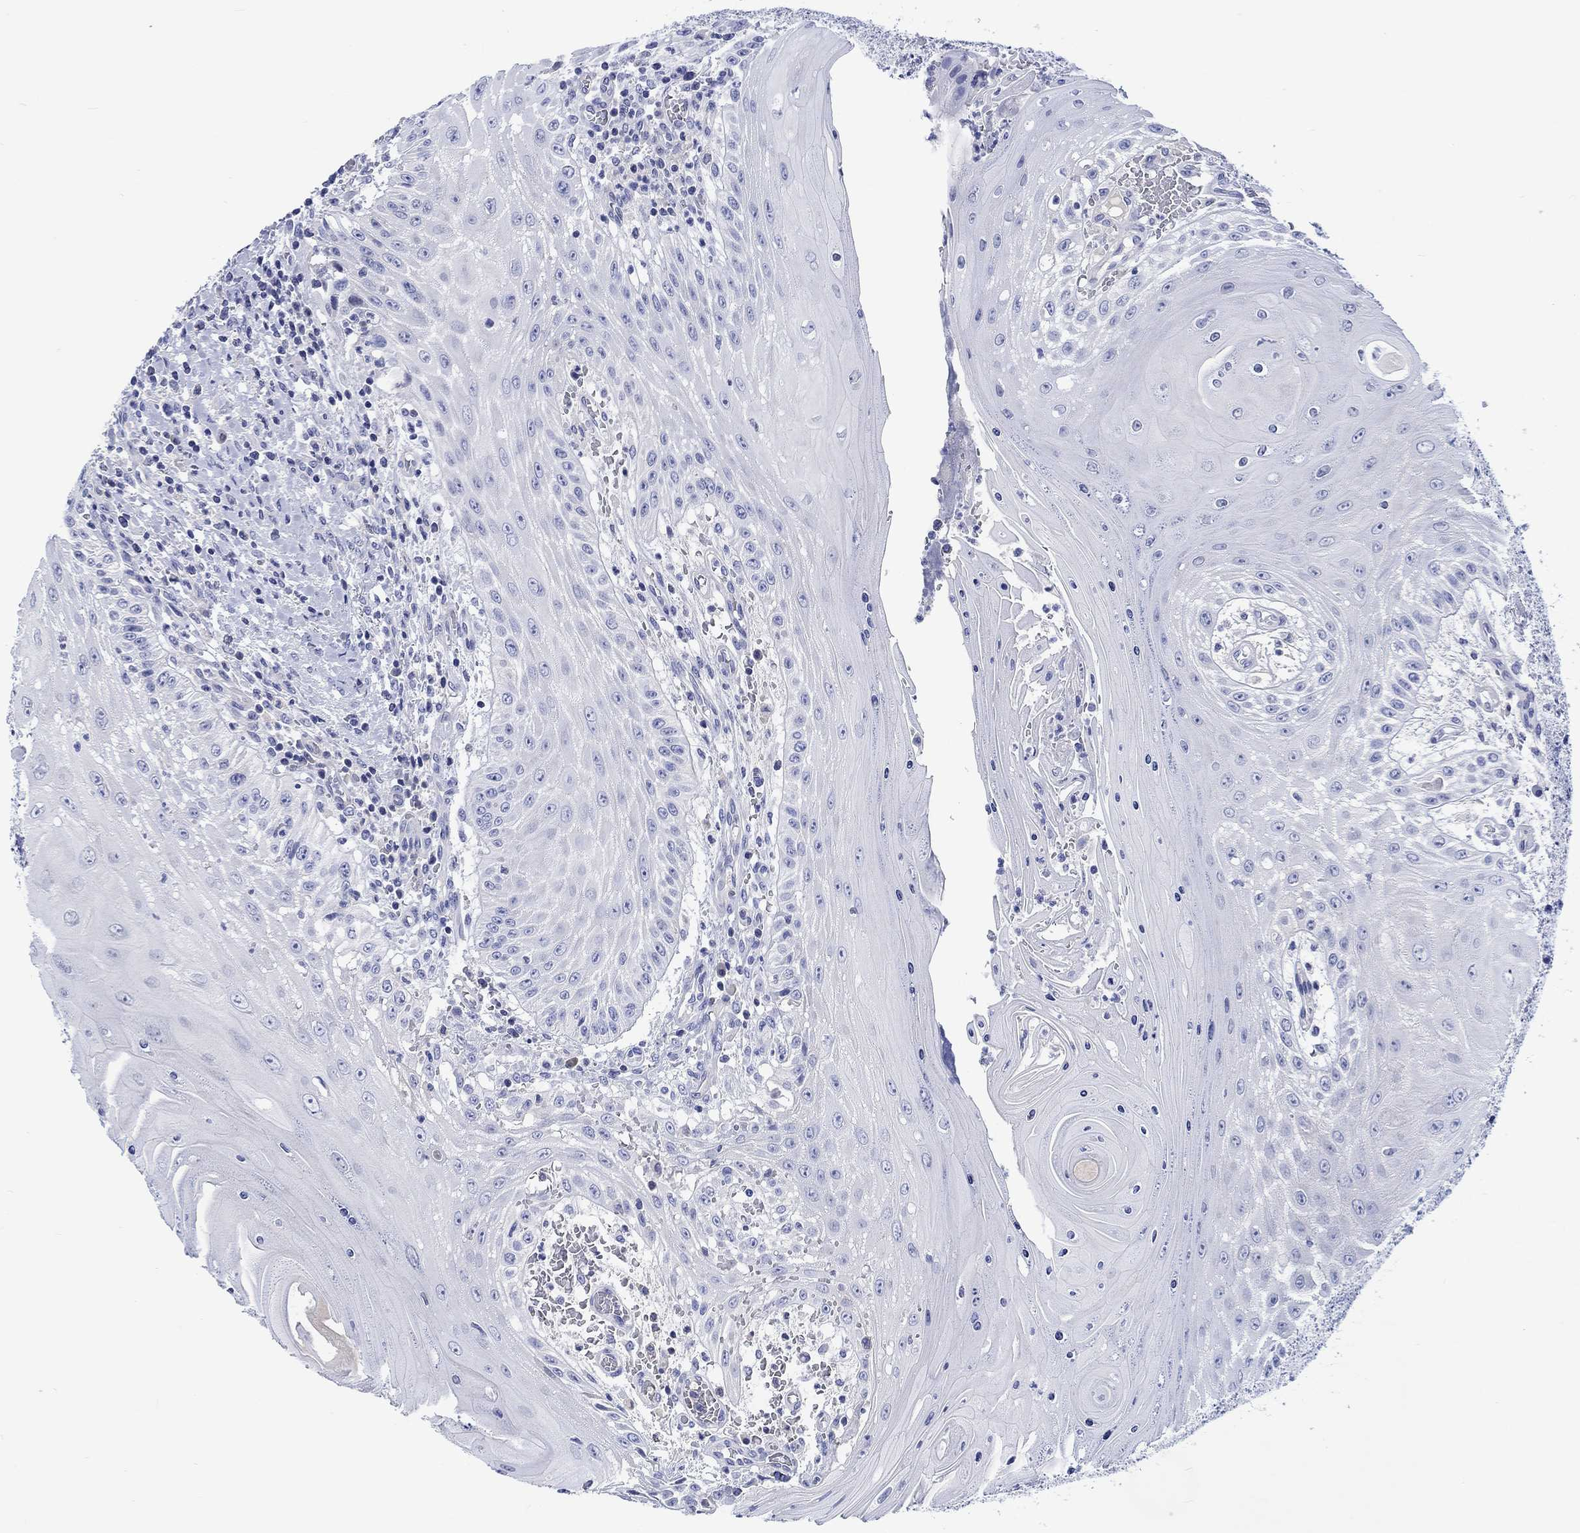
{"staining": {"intensity": "negative", "quantity": "none", "location": "none"}, "tissue": "head and neck cancer", "cell_type": "Tumor cells", "image_type": "cancer", "snomed": [{"axis": "morphology", "description": "Squamous cell carcinoma, NOS"}, {"axis": "topography", "description": "Oral tissue"}, {"axis": "topography", "description": "Head-Neck"}], "caption": "Immunohistochemistry micrograph of head and neck squamous cell carcinoma stained for a protein (brown), which displays no positivity in tumor cells. The staining is performed using DAB brown chromogen with nuclei counter-stained in using hematoxylin.", "gene": "CACNG3", "patient": {"sex": "male", "age": 58}}